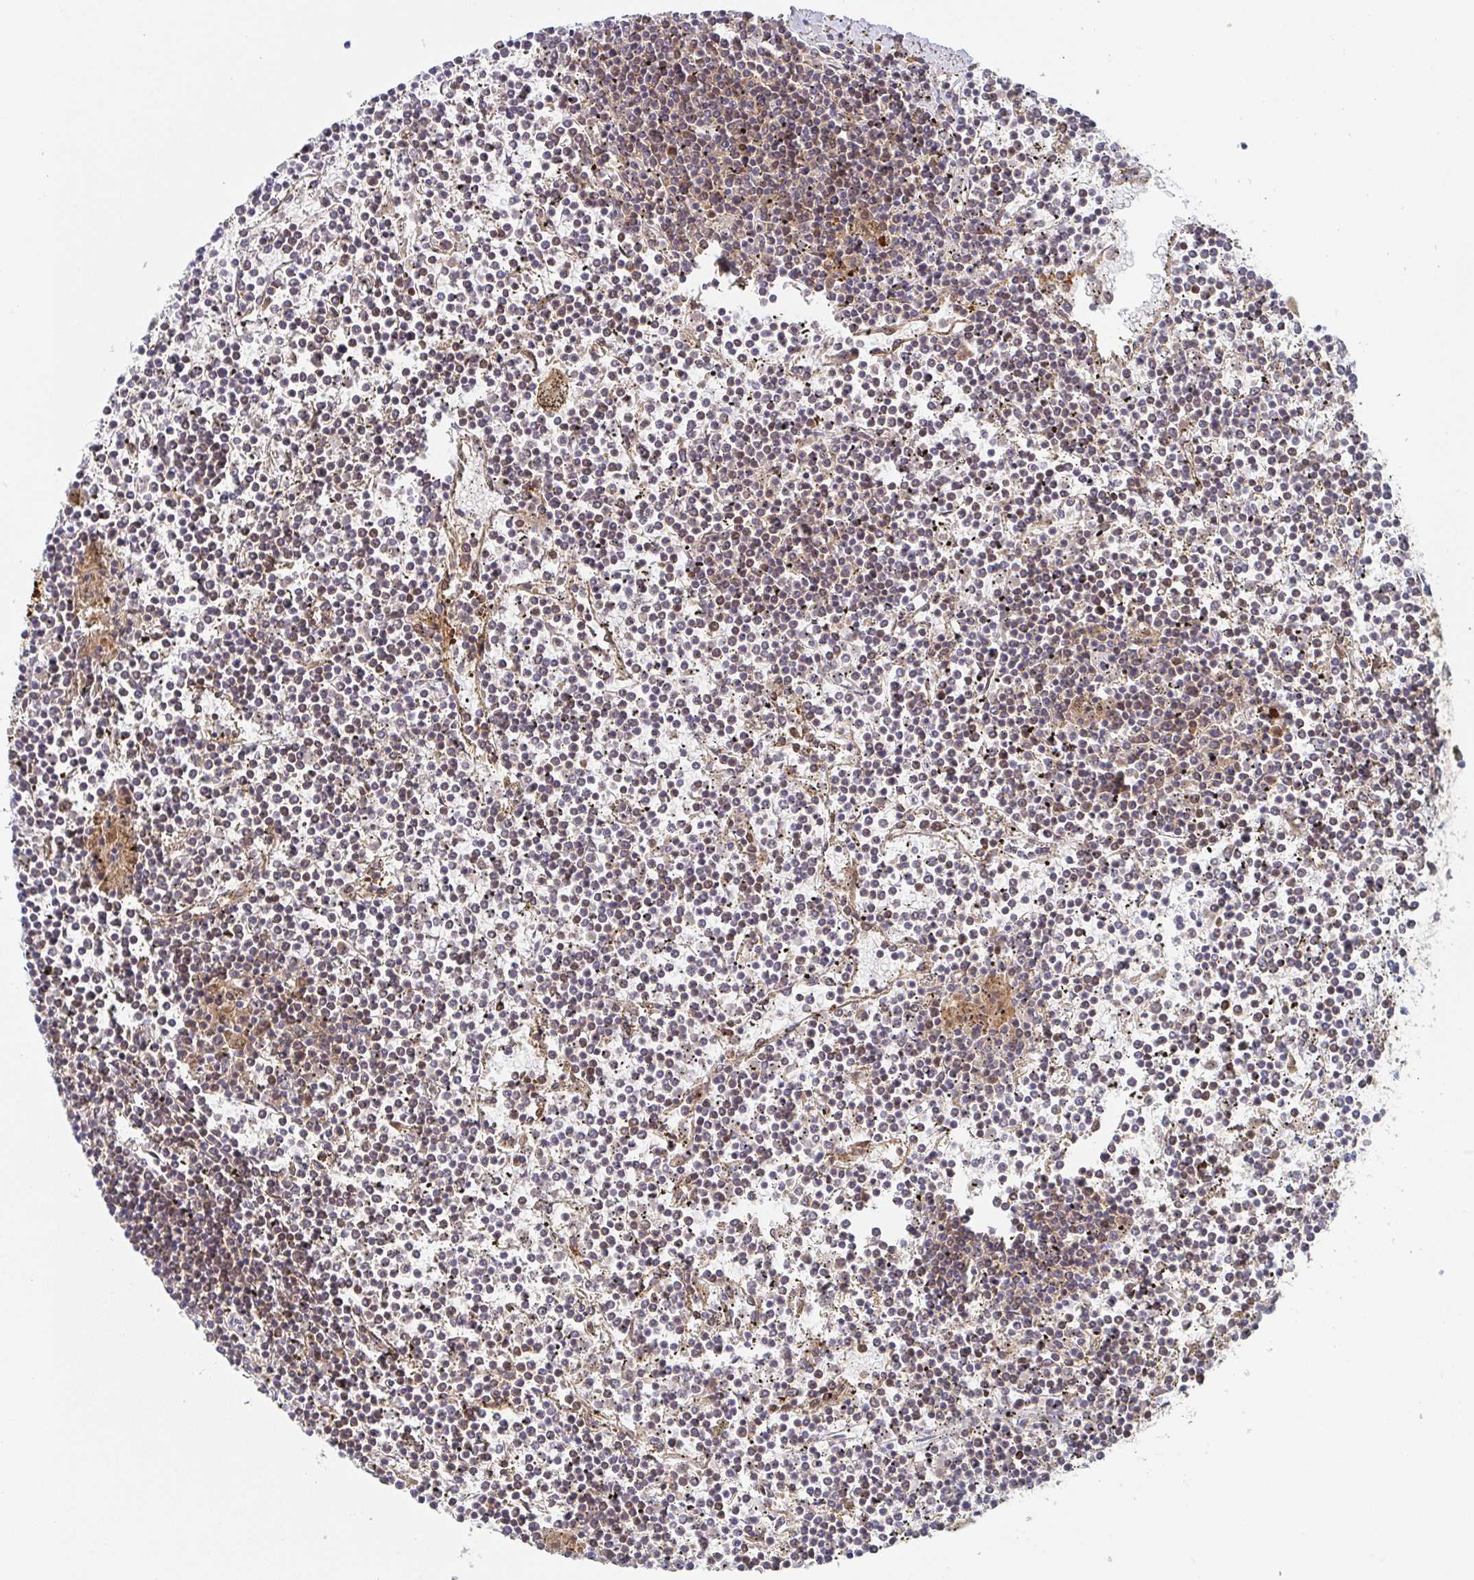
{"staining": {"intensity": "negative", "quantity": "none", "location": "none"}, "tissue": "lymphoma", "cell_type": "Tumor cells", "image_type": "cancer", "snomed": [{"axis": "morphology", "description": "Malignant lymphoma, non-Hodgkin's type, Low grade"}, {"axis": "topography", "description": "Spleen"}], "caption": "Immunohistochemistry micrograph of neoplastic tissue: lymphoma stained with DAB (3,3'-diaminobenzidine) demonstrates no significant protein positivity in tumor cells. (Immunohistochemistry (ihc), brightfield microscopy, high magnification).", "gene": "TUFT1", "patient": {"sex": "female", "age": 19}}